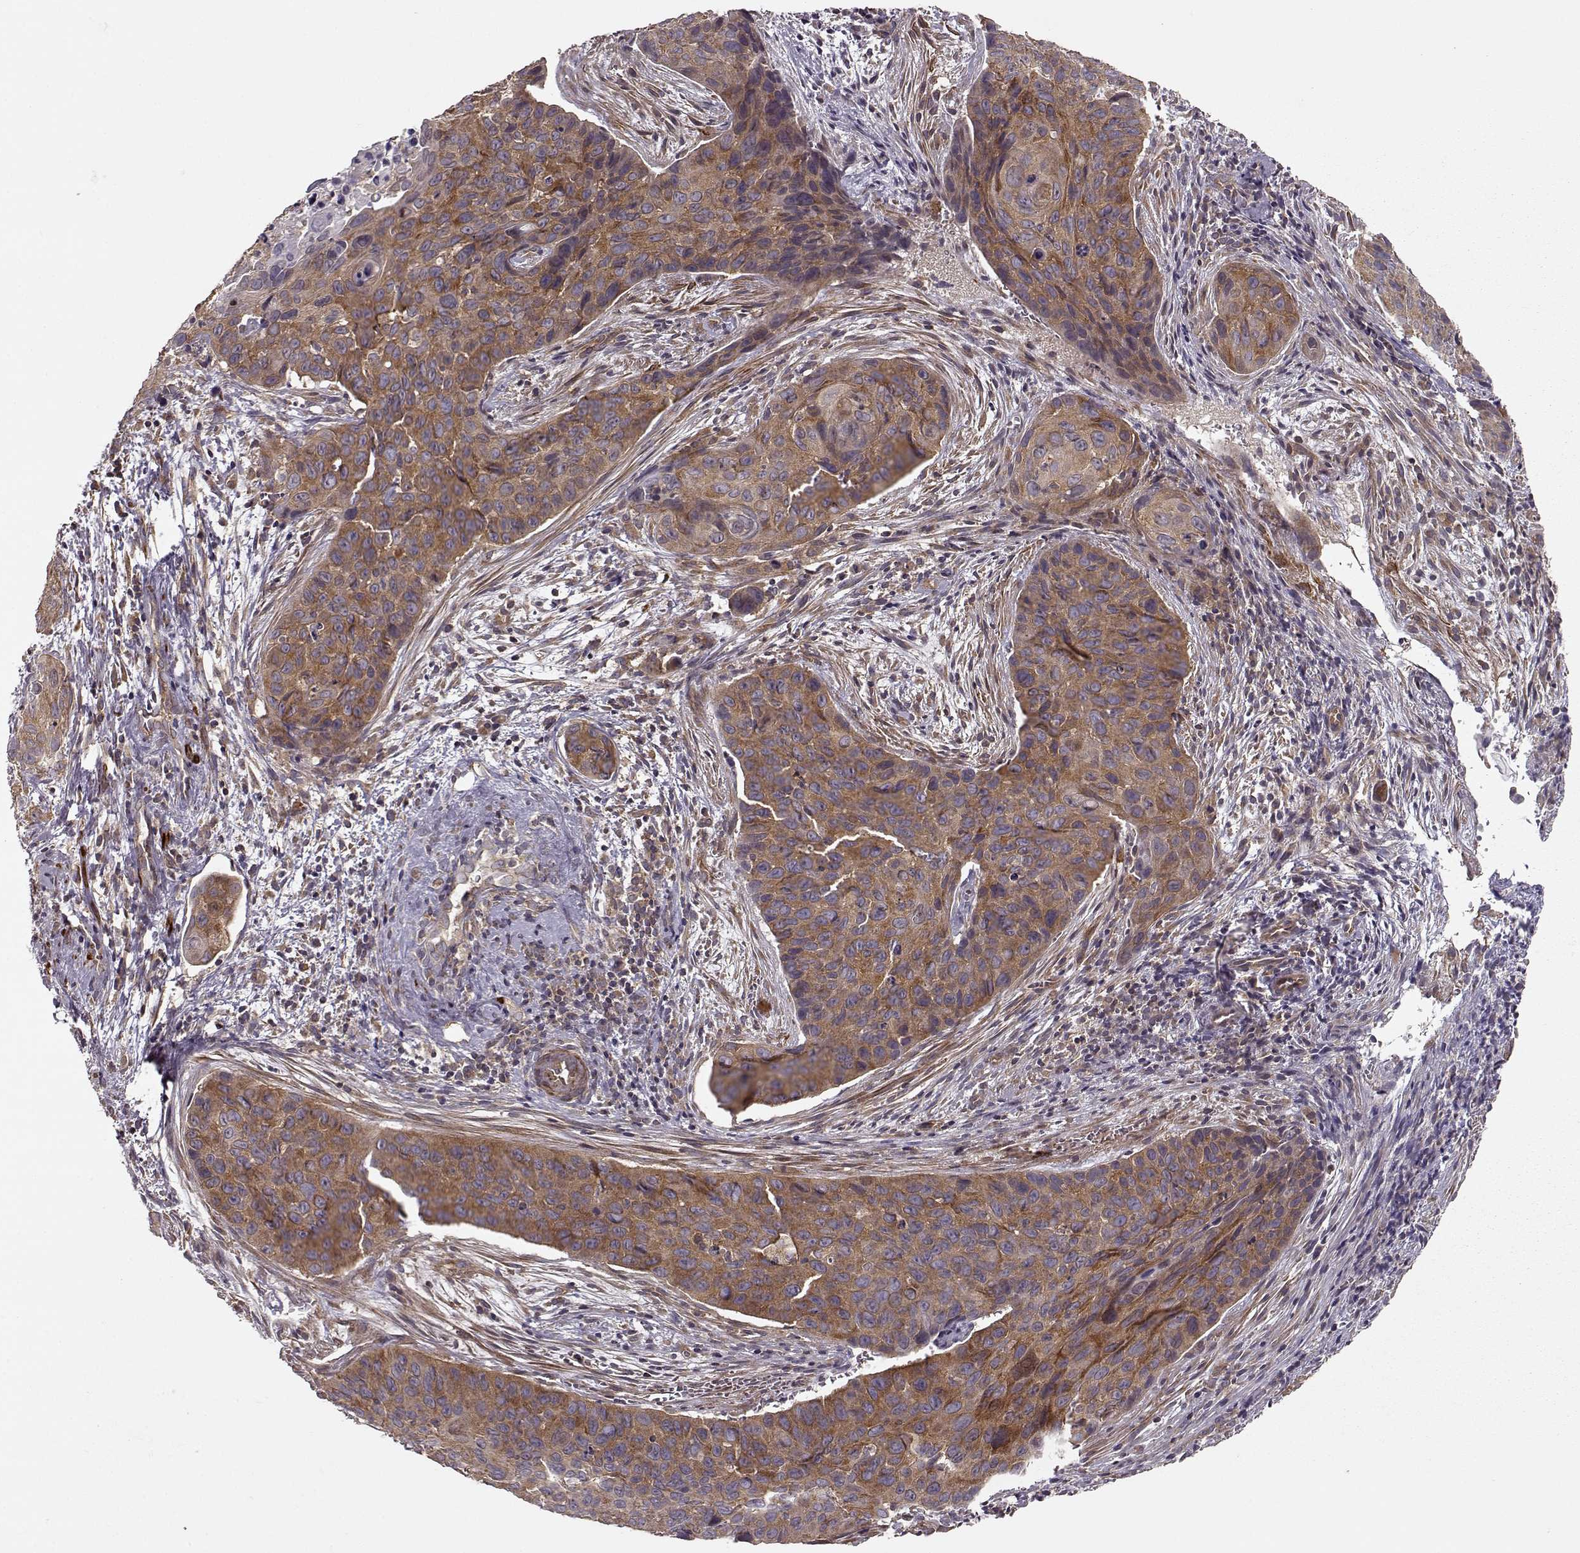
{"staining": {"intensity": "moderate", "quantity": ">75%", "location": "cytoplasmic/membranous"}, "tissue": "cervical cancer", "cell_type": "Tumor cells", "image_type": "cancer", "snomed": [{"axis": "morphology", "description": "Squamous cell carcinoma, NOS"}, {"axis": "topography", "description": "Cervix"}], "caption": "Cervical cancer stained for a protein shows moderate cytoplasmic/membranous positivity in tumor cells.", "gene": "SLAIN2", "patient": {"sex": "female", "age": 35}}